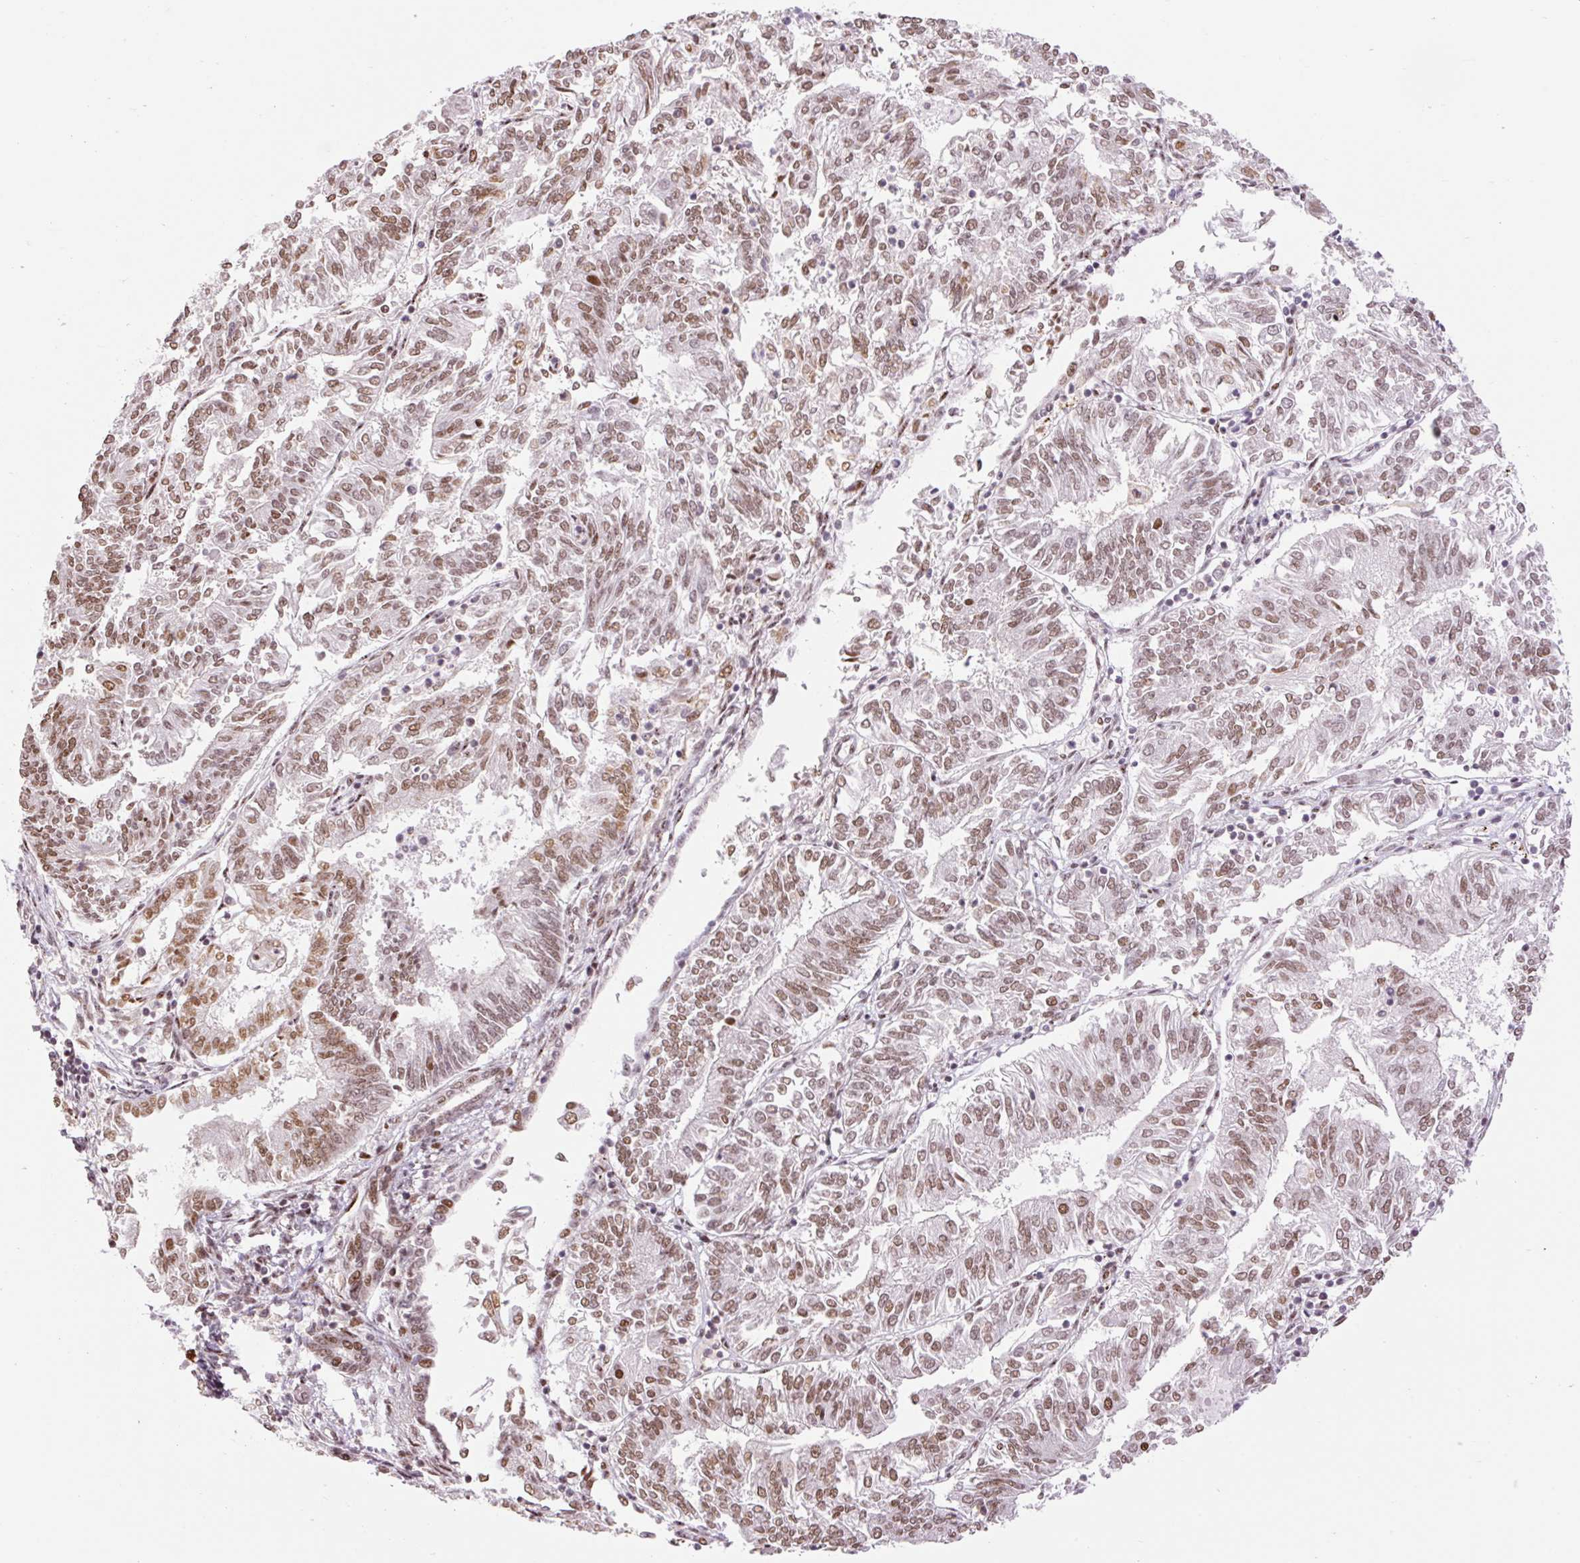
{"staining": {"intensity": "moderate", "quantity": ">75%", "location": "nuclear"}, "tissue": "endometrial cancer", "cell_type": "Tumor cells", "image_type": "cancer", "snomed": [{"axis": "morphology", "description": "Adenocarcinoma, NOS"}, {"axis": "topography", "description": "Endometrium"}], "caption": "Moderate nuclear protein positivity is appreciated in approximately >75% of tumor cells in adenocarcinoma (endometrial). (Stains: DAB in brown, nuclei in blue, Microscopy: brightfield microscopy at high magnification).", "gene": "RIPPLY3", "patient": {"sex": "female", "age": 58}}